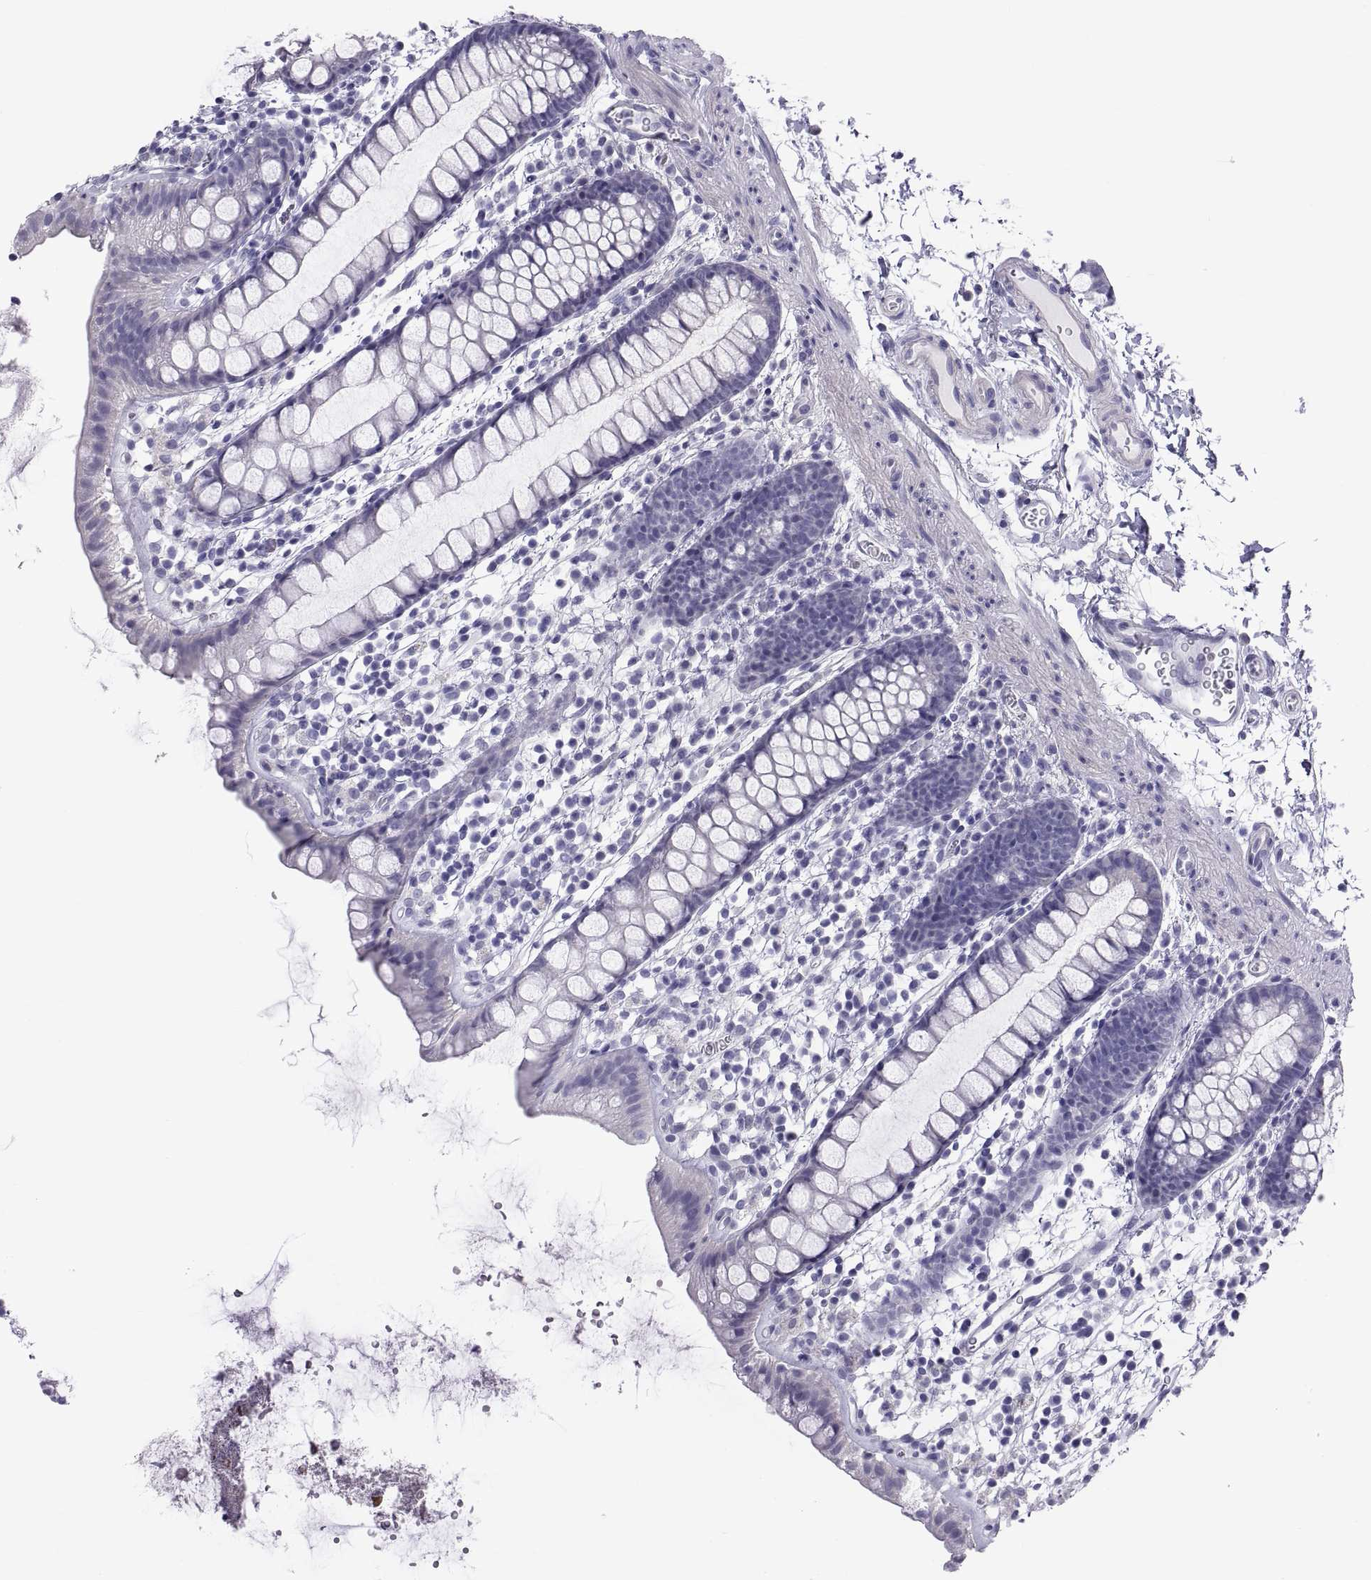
{"staining": {"intensity": "negative", "quantity": "none", "location": "none"}, "tissue": "rectum", "cell_type": "Glandular cells", "image_type": "normal", "snomed": [{"axis": "morphology", "description": "Normal tissue, NOS"}, {"axis": "topography", "description": "Rectum"}], "caption": "The image exhibits no staining of glandular cells in normal rectum. The staining was performed using DAB to visualize the protein expression in brown, while the nuclei were stained in blue with hematoxylin (Magnification: 20x).", "gene": "RNASE12", "patient": {"sex": "male", "age": 57}}